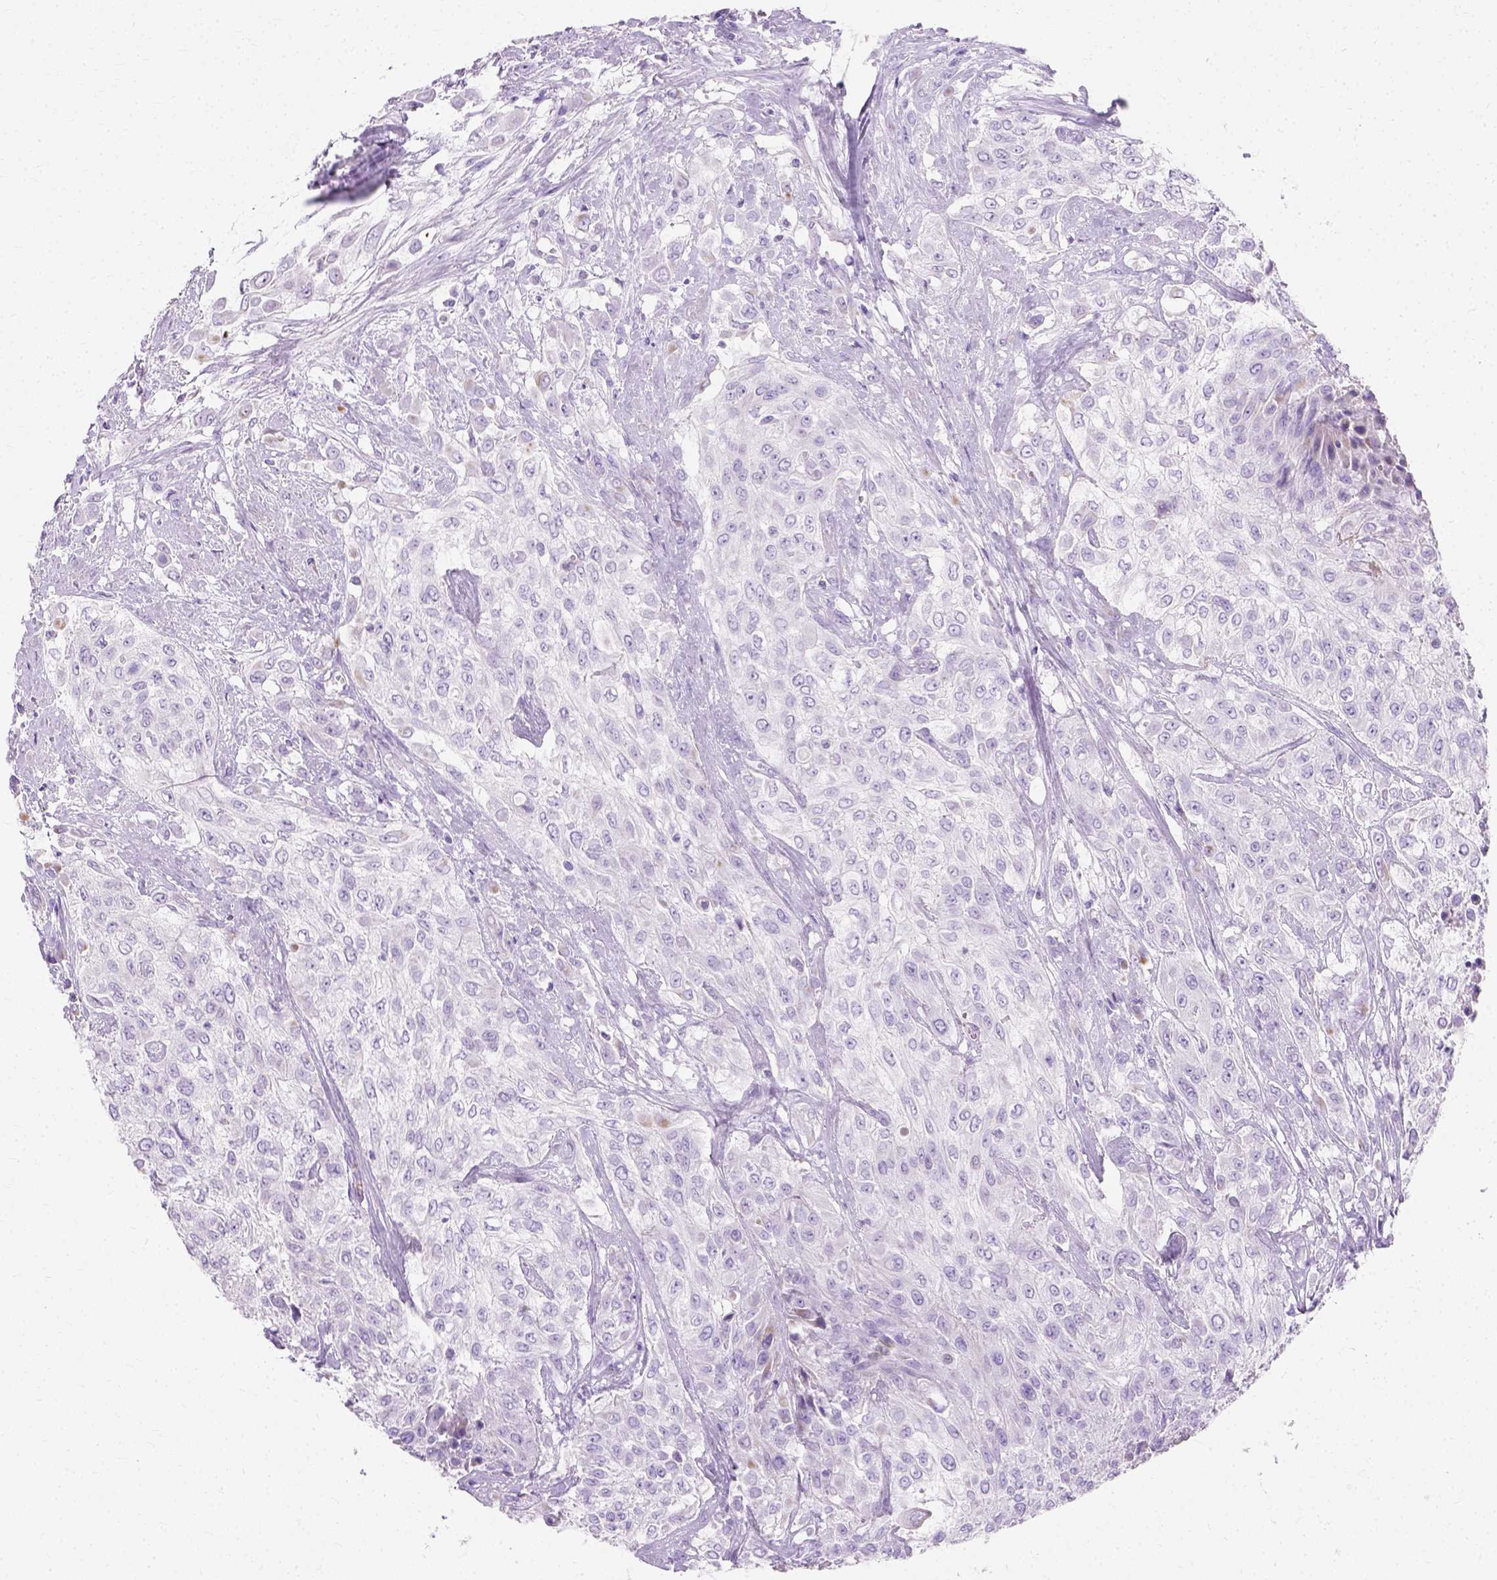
{"staining": {"intensity": "negative", "quantity": "none", "location": "none"}, "tissue": "urothelial cancer", "cell_type": "Tumor cells", "image_type": "cancer", "snomed": [{"axis": "morphology", "description": "Urothelial carcinoma, High grade"}, {"axis": "topography", "description": "Urinary bladder"}], "caption": "IHC of human urothelial carcinoma (high-grade) displays no staining in tumor cells.", "gene": "MYH15", "patient": {"sex": "male", "age": 57}}